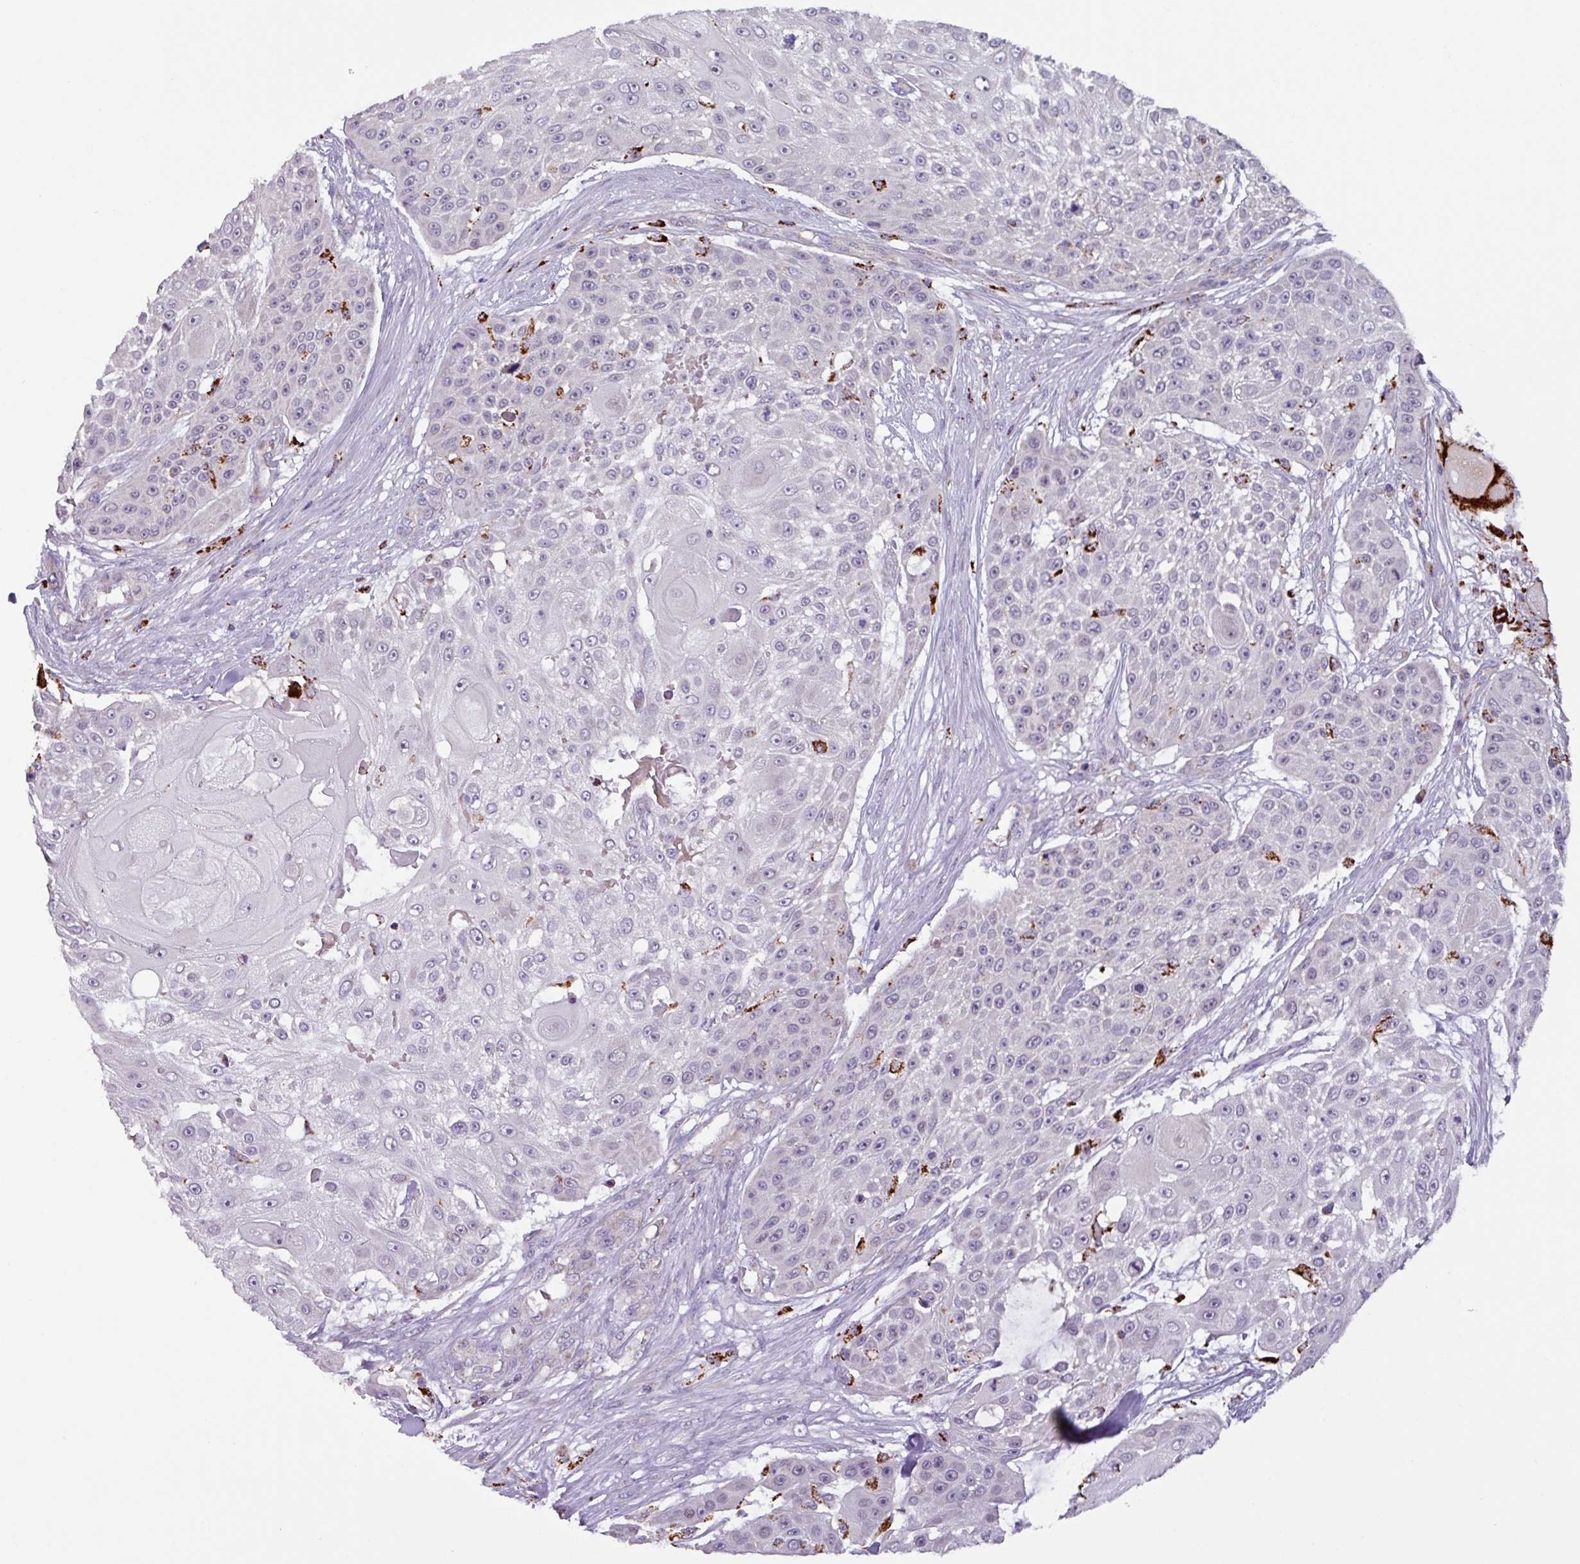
{"staining": {"intensity": "negative", "quantity": "none", "location": "none"}, "tissue": "skin cancer", "cell_type": "Tumor cells", "image_type": "cancer", "snomed": [{"axis": "morphology", "description": "Squamous cell carcinoma, NOS"}, {"axis": "topography", "description": "Skin"}], "caption": "The image exhibits no significant staining in tumor cells of squamous cell carcinoma (skin).", "gene": "AKIRIN1", "patient": {"sex": "female", "age": 86}}